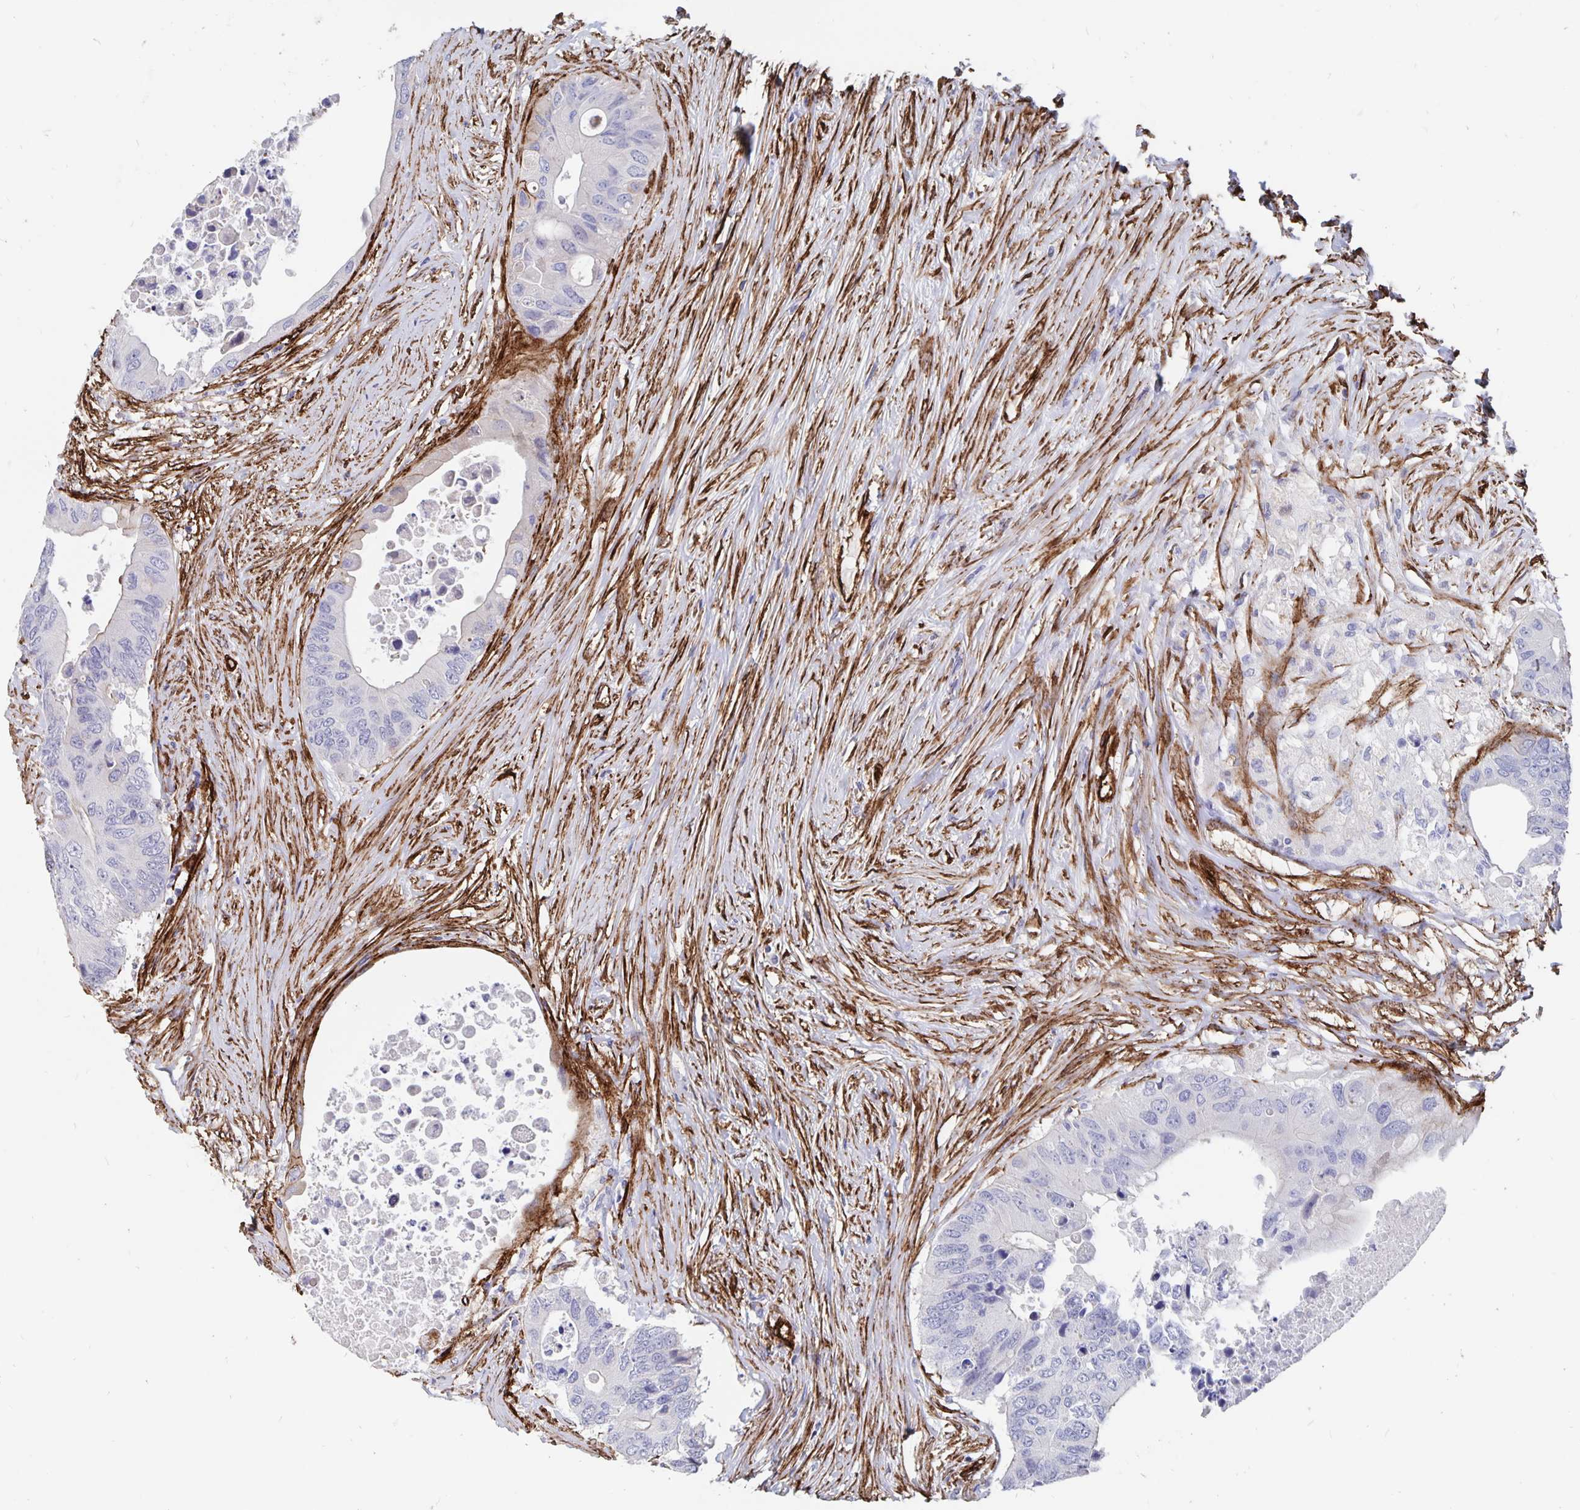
{"staining": {"intensity": "negative", "quantity": "none", "location": "none"}, "tissue": "colorectal cancer", "cell_type": "Tumor cells", "image_type": "cancer", "snomed": [{"axis": "morphology", "description": "Adenocarcinoma, NOS"}, {"axis": "topography", "description": "Colon"}], "caption": "This photomicrograph is of colorectal cancer (adenocarcinoma) stained with immunohistochemistry (IHC) to label a protein in brown with the nuclei are counter-stained blue. There is no positivity in tumor cells.", "gene": "DCHS2", "patient": {"sex": "male", "age": 71}}